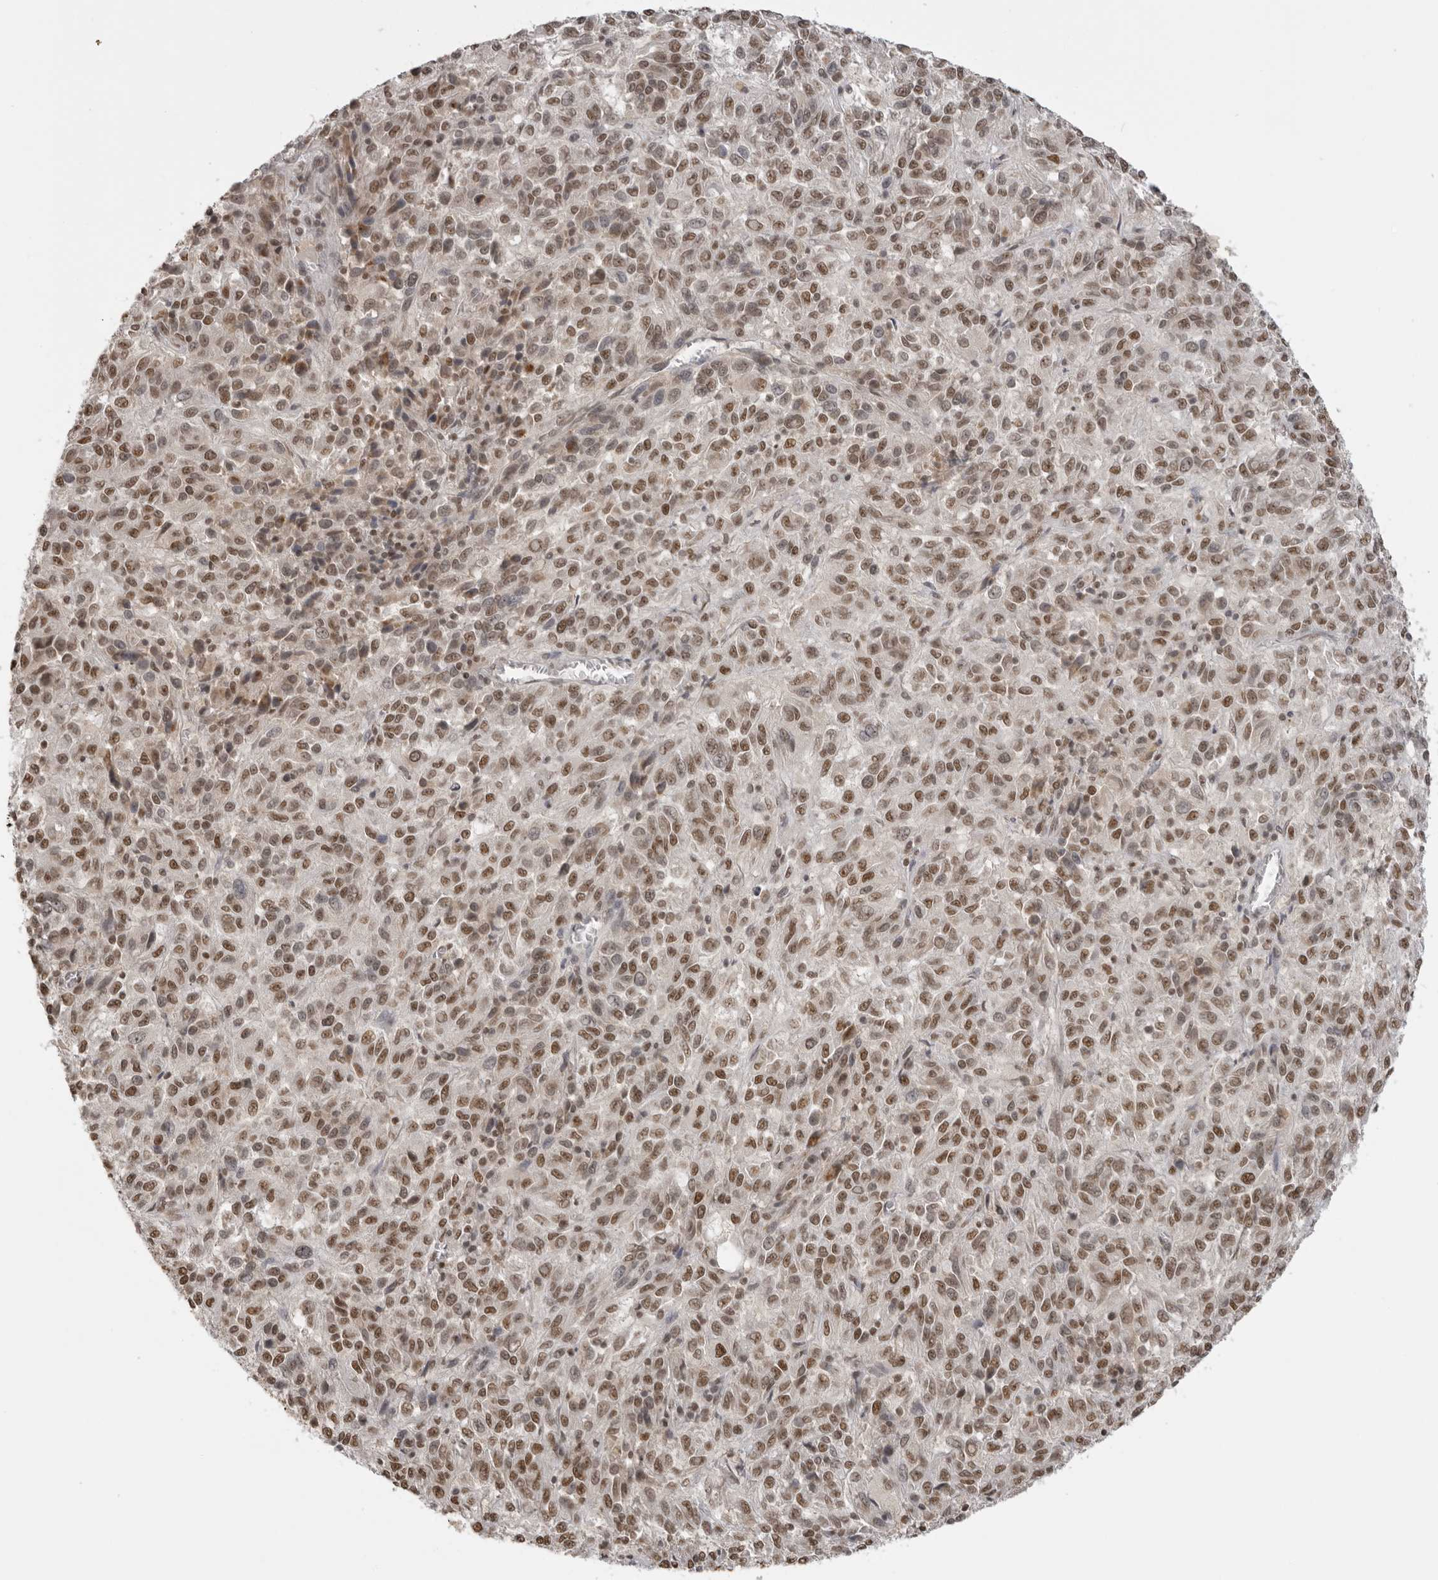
{"staining": {"intensity": "moderate", "quantity": ">75%", "location": "nuclear"}, "tissue": "melanoma", "cell_type": "Tumor cells", "image_type": "cancer", "snomed": [{"axis": "morphology", "description": "Malignant melanoma, Metastatic site"}, {"axis": "topography", "description": "Lung"}], "caption": "Immunohistochemical staining of melanoma reveals medium levels of moderate nuclear expression in approximately >75% of tumor cells.", "gene": "RPA2", "patient": {"sex": "male", "age": 64}}